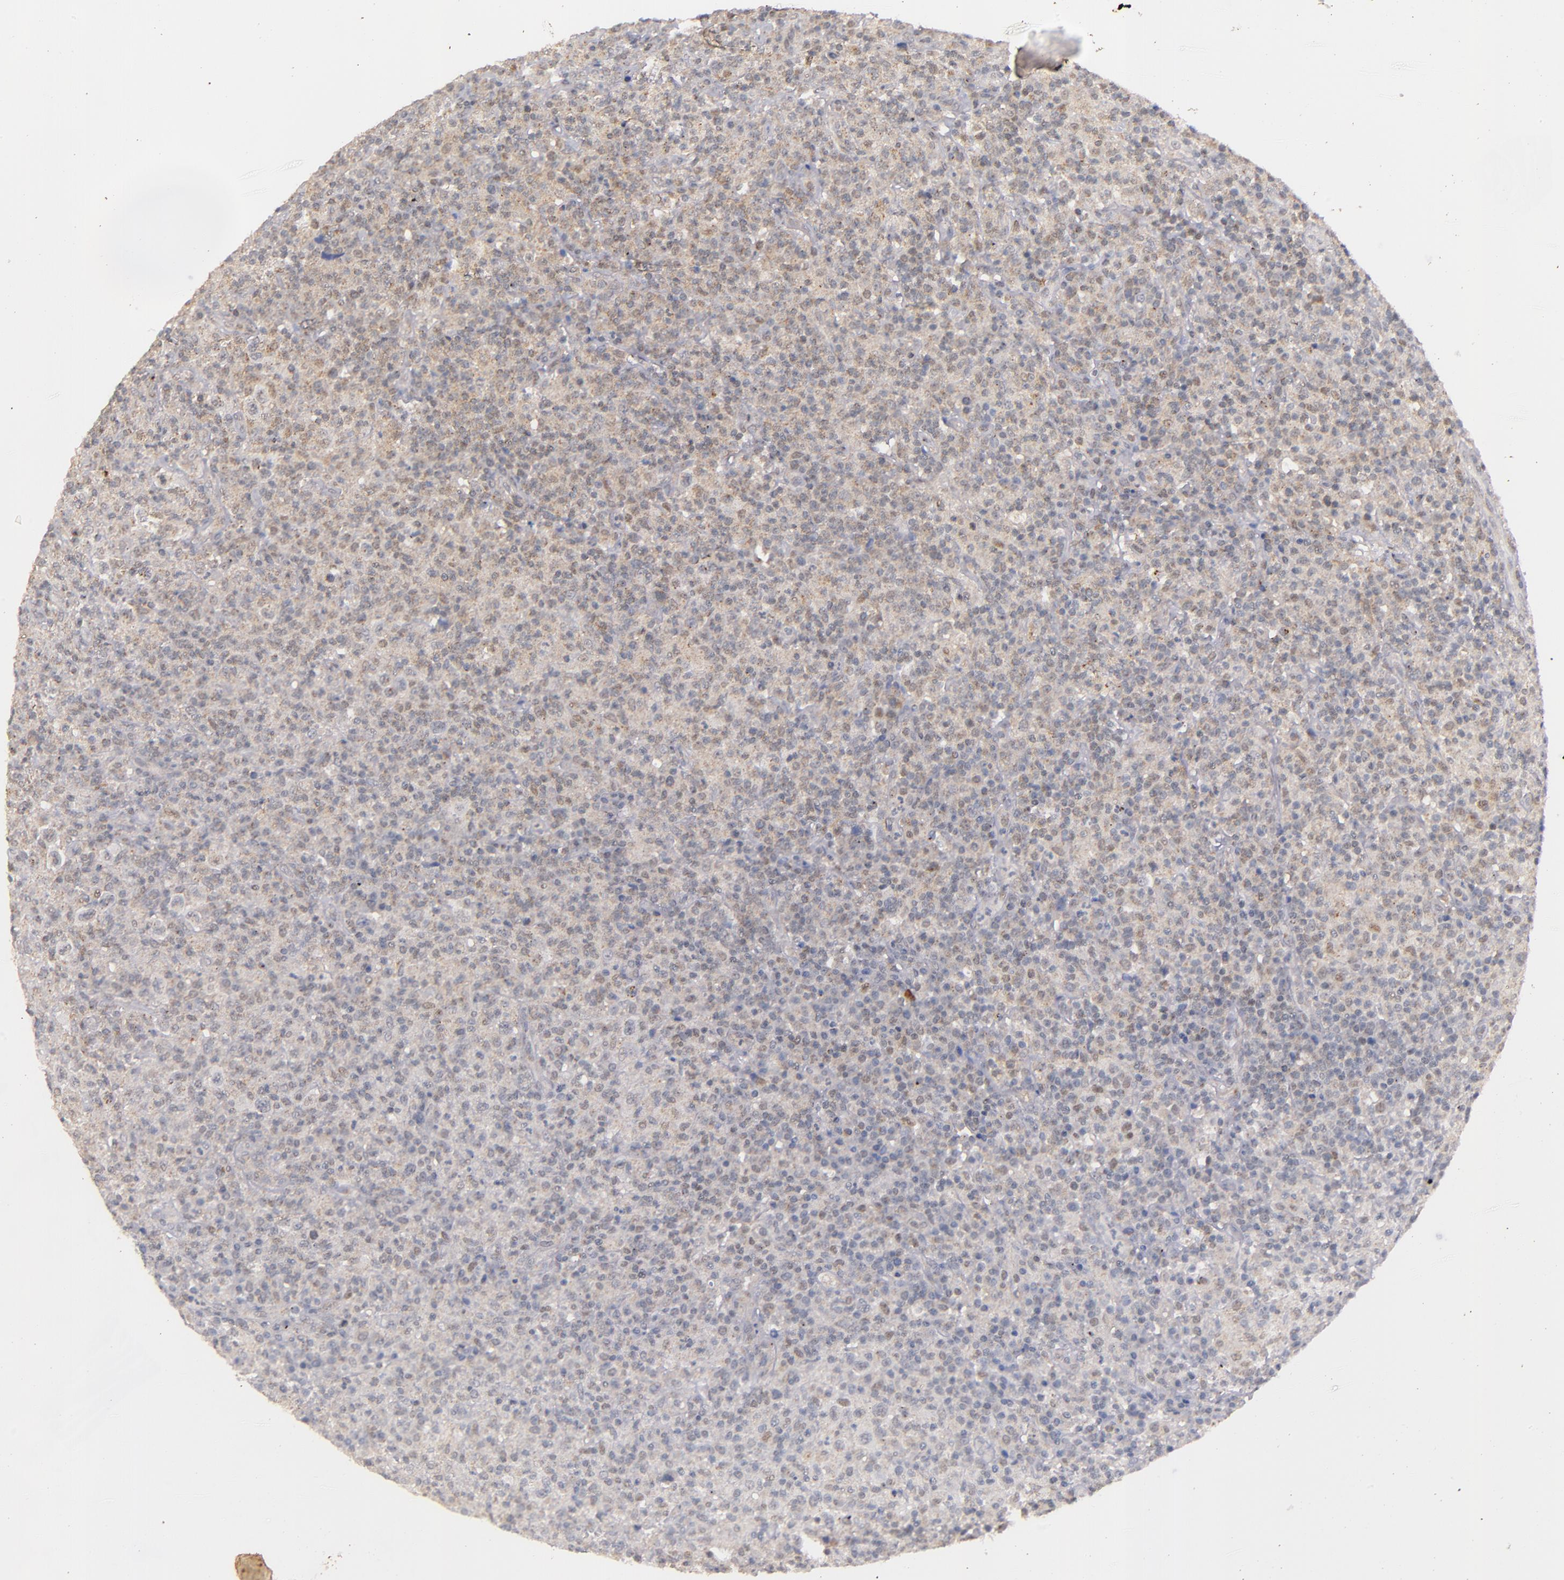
{"staining": {"intensity": "weak", "quantity": "25%-75%", "location": "cytoplasmic/membranous"}, "tissue": "lymphoma", "cell_type": "Tumor cells", "image_type": "cancer", "snomed": [{"axis": "morphology", "description": "Hodgkin's disease, NOS"}, {"axis": "topography", "description": "Lymph node"}], "caption": "The image displays a brown stain indicating the presence of a protein in the cytoplasmic/membranous of tumor cells in lymphoma.", "gene": "SYP", "patient": {"sex": "male", "age": 65}}